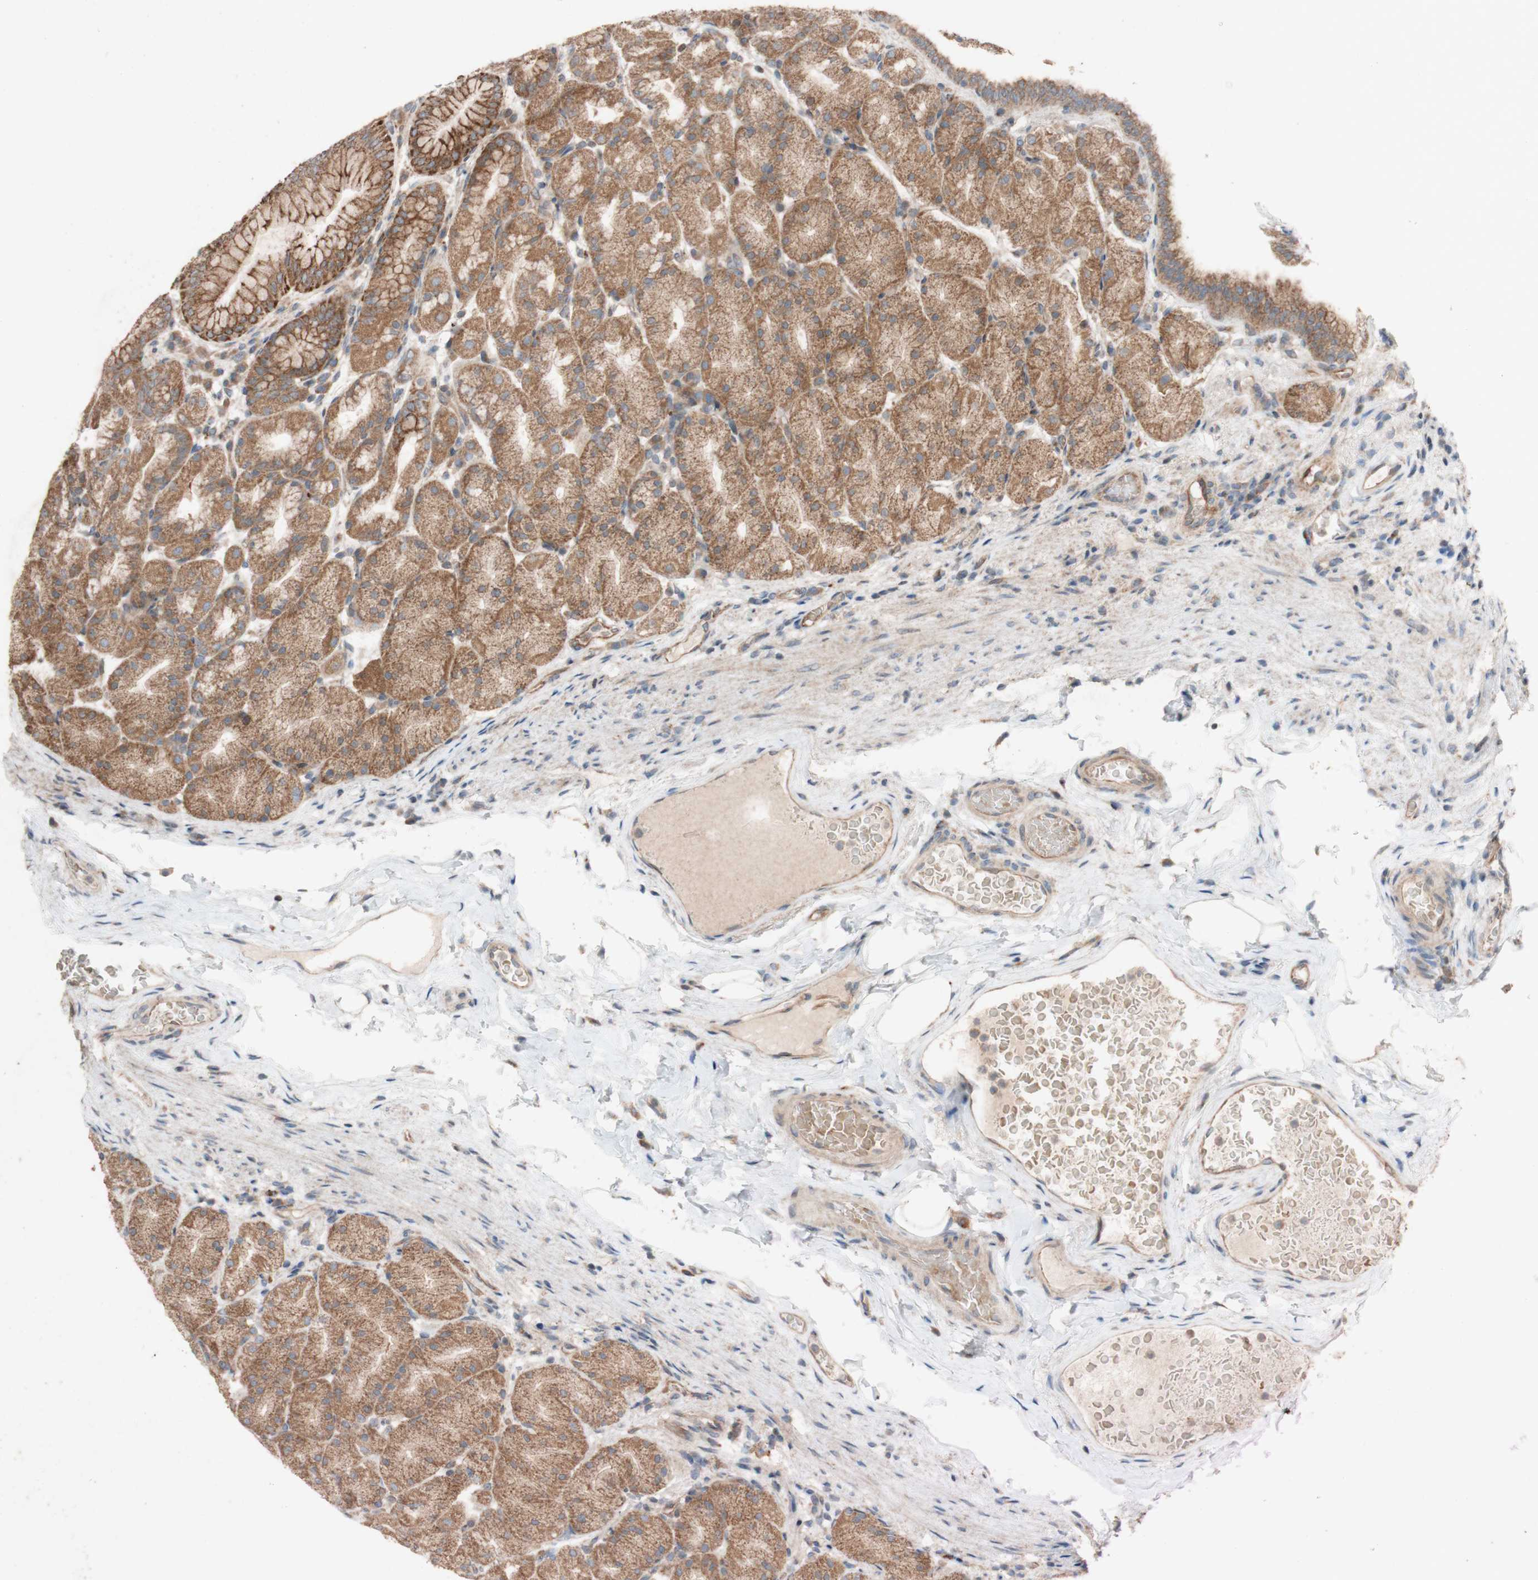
{"staining": {"intensity": "moderate", "quantity": ">75%", "location": "cytoplasmic/membranous"}, "tissue": "stomach", "cell_type": "Glandular cells", "image_type": "normal", "snomed": [{"axis": "morphology", "description": "Normal tissue, NOS"}, {"axis": "topography", "description": "Stomach, upper"}], "caption": "An immunohistochemistry photomicrograph of unremarkable tissue is shown. Protein staining in brown shows moderate cytoplasmic/membranous positivity in stomach within glandular cells.", "gene": "TST", "patient": {"sex": "male", "age": 68}}